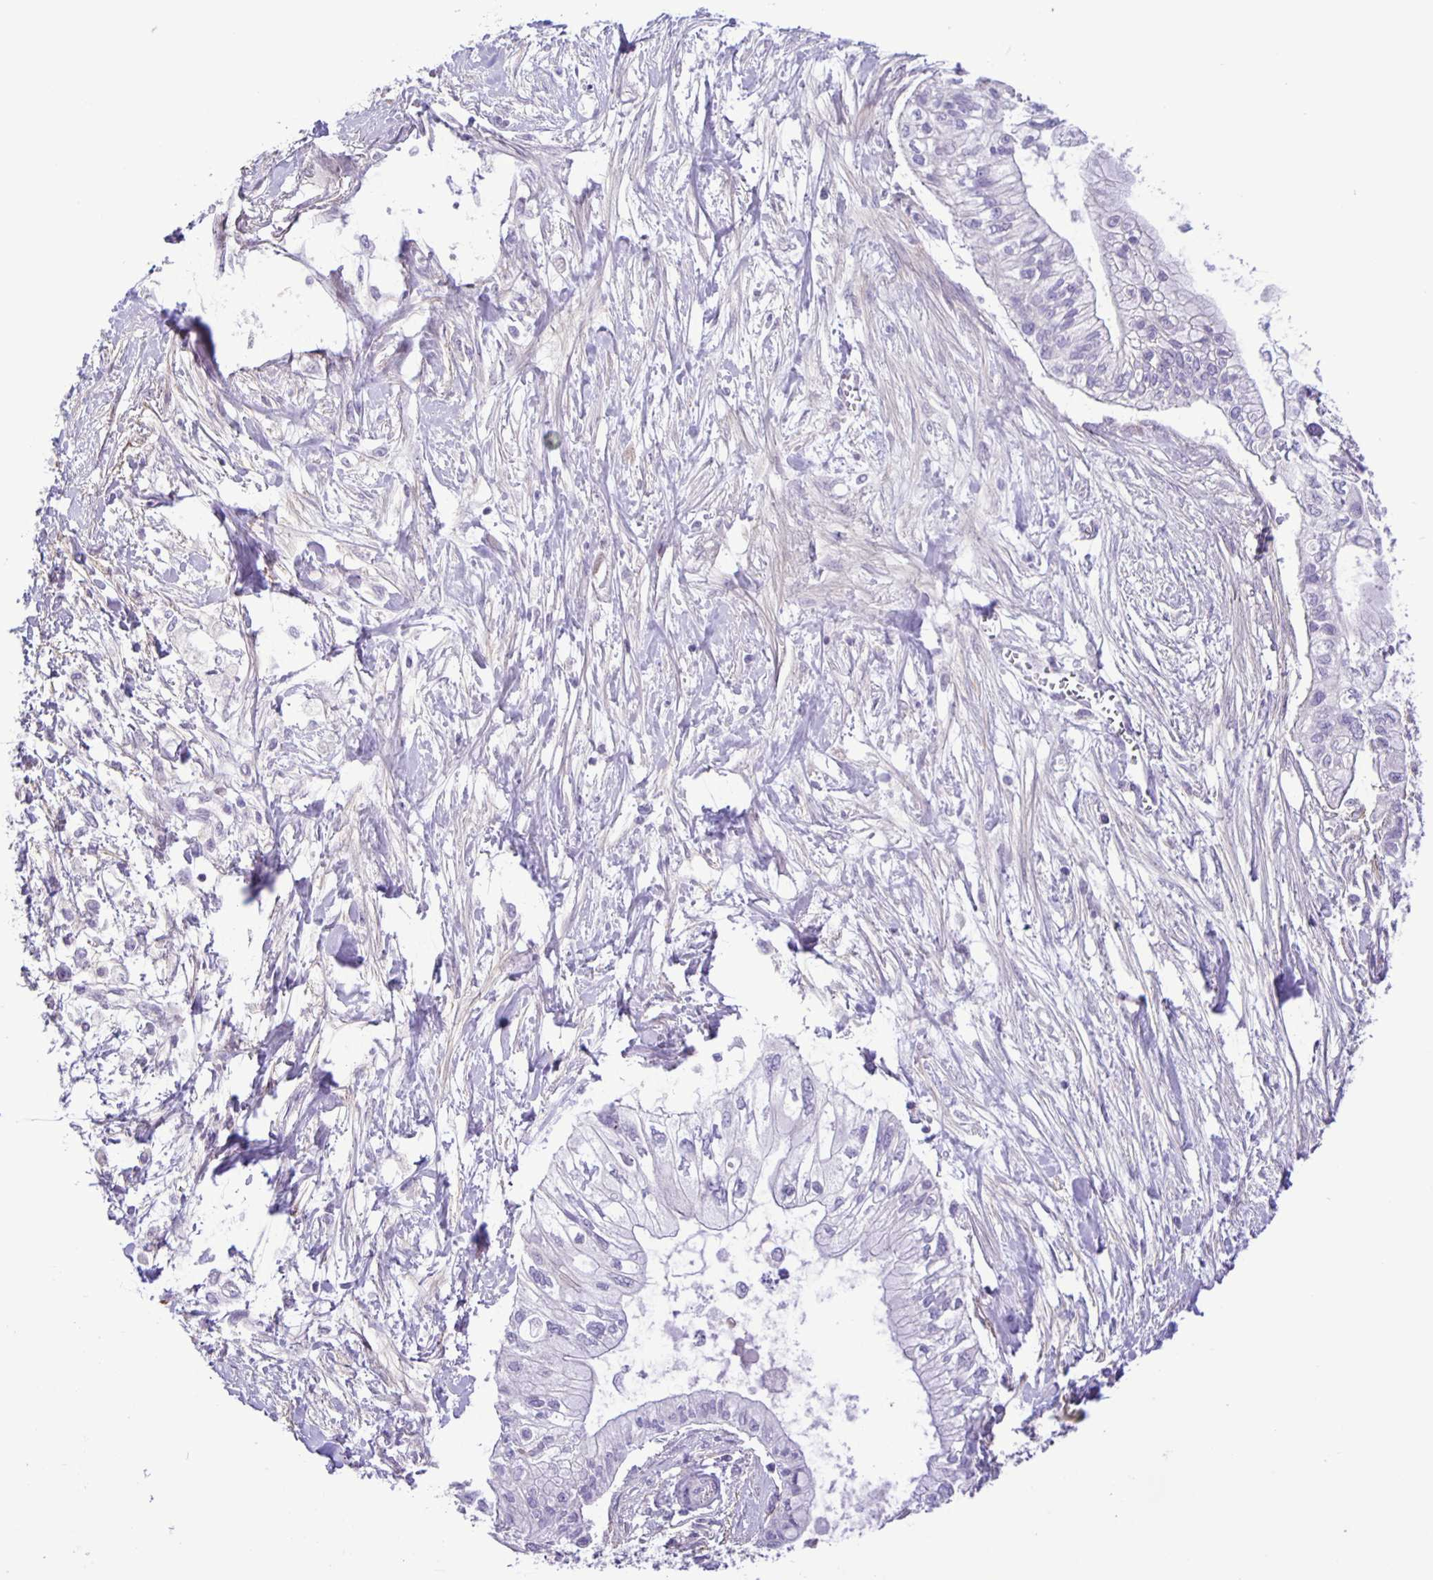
{"staining": {"intensity": "negative", "quantity": "none", "location": "none"}, "tissue": "pancreatic cancer", "cell_type": "Tumor cells", "image_type": "cancer", "snomed": [{"axis": "morphology", "description": "Adenocarcinoma, NOS"}, {"axis": "topography", "description": "Pancreas"}], "caption": "IHC of human pancreatic cancer reveals no expression in tumor cells.", "gene": "ADCK1", "patient": {"sex": "female", "age": 77}}